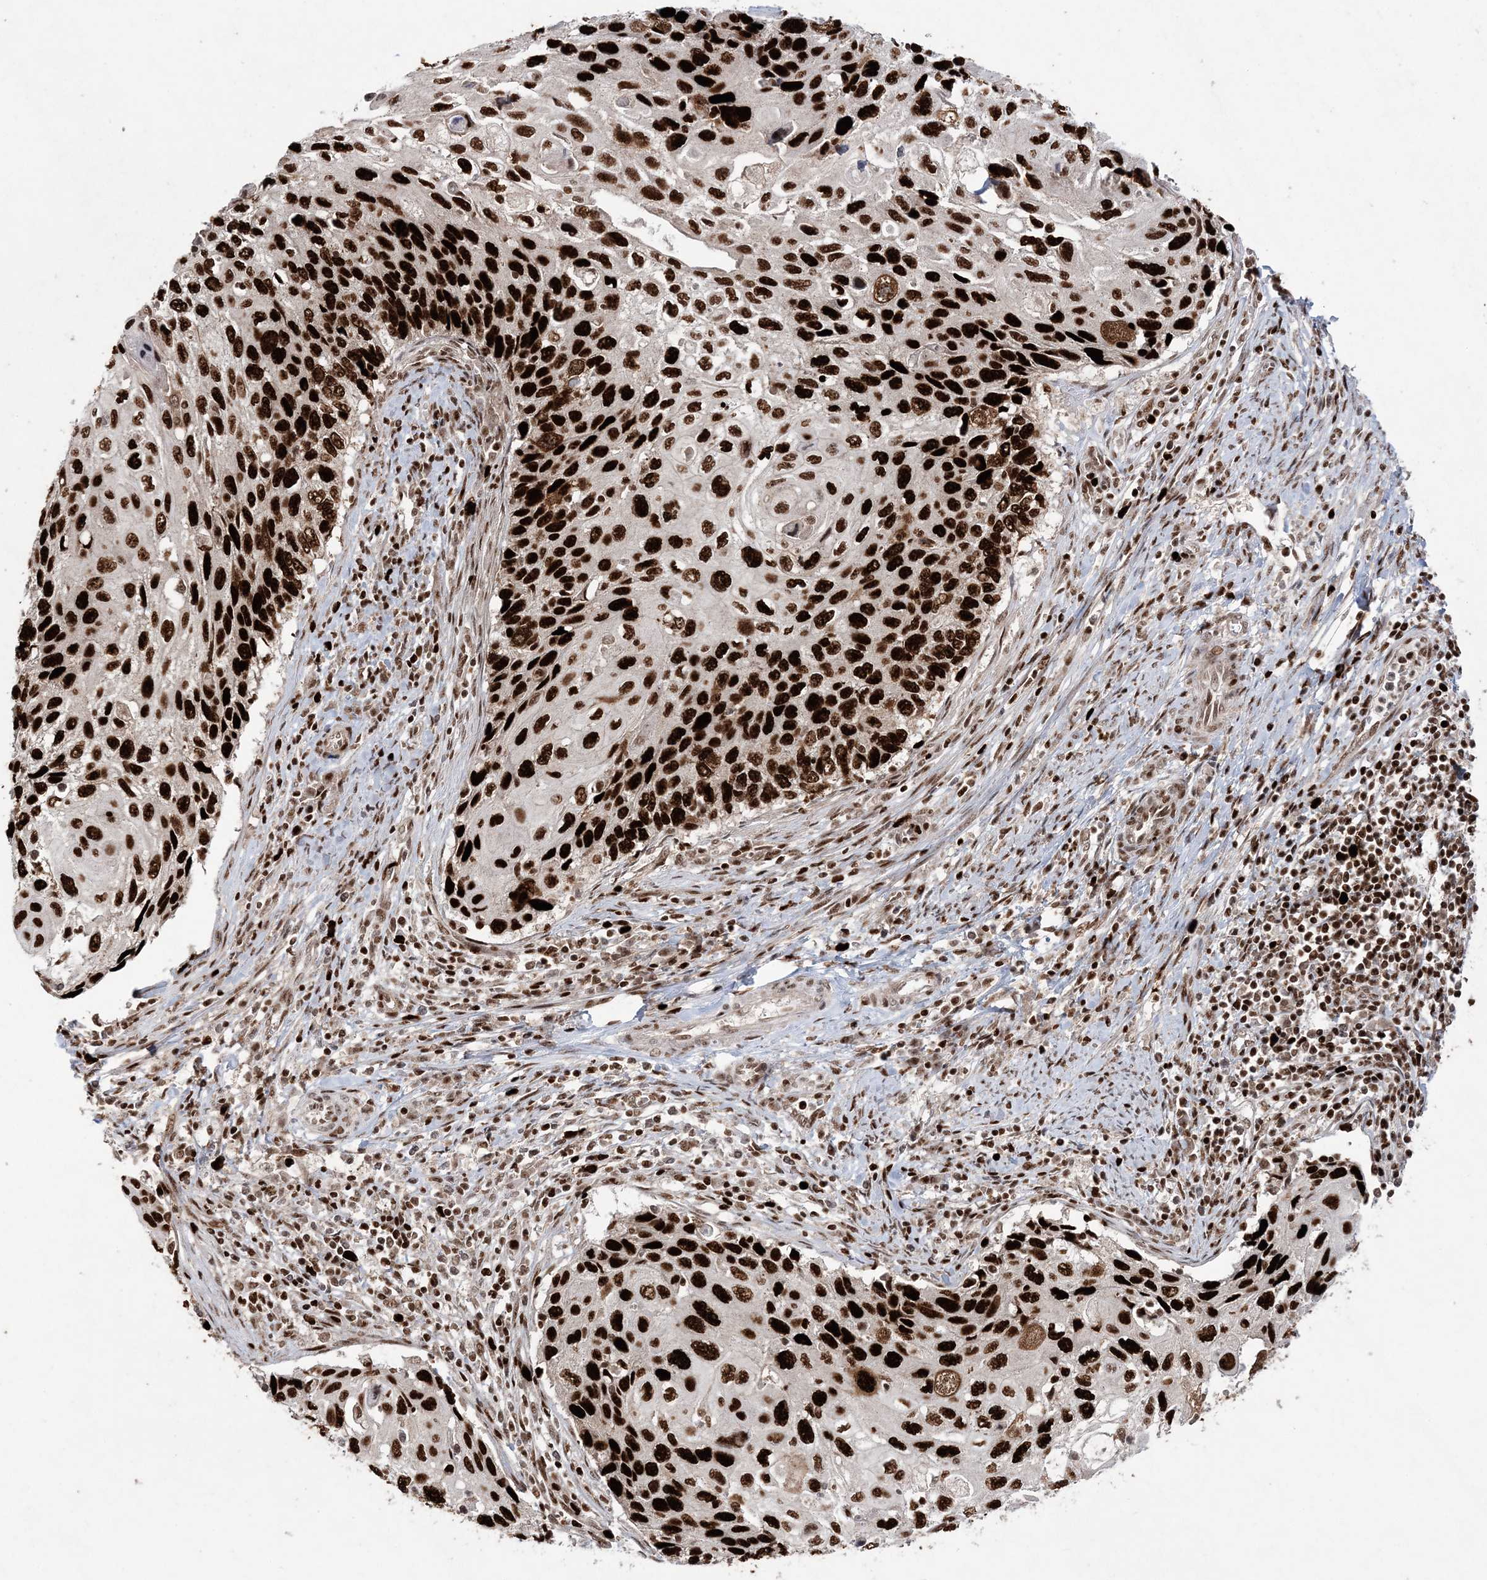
{"staining": {"intensity": "strong", "quantity": ">75%", "location": "nuclear"}, "tissue": "cervical cancer", "cell_type": "Tumor cells", "image_type": "cancer", "snomed": [{"axis": "morphology", "description": "Squamous cell carcinoma, NOS"}, {"axis": "topography", "description": "Cervix"}], "caption": "Cervical cancer (squamous cell carcinoma) stained with a protein marker displays strong staining in tumor cells.", "gene": "LIG1", "patient": {"sex": "female", "age": 70}}